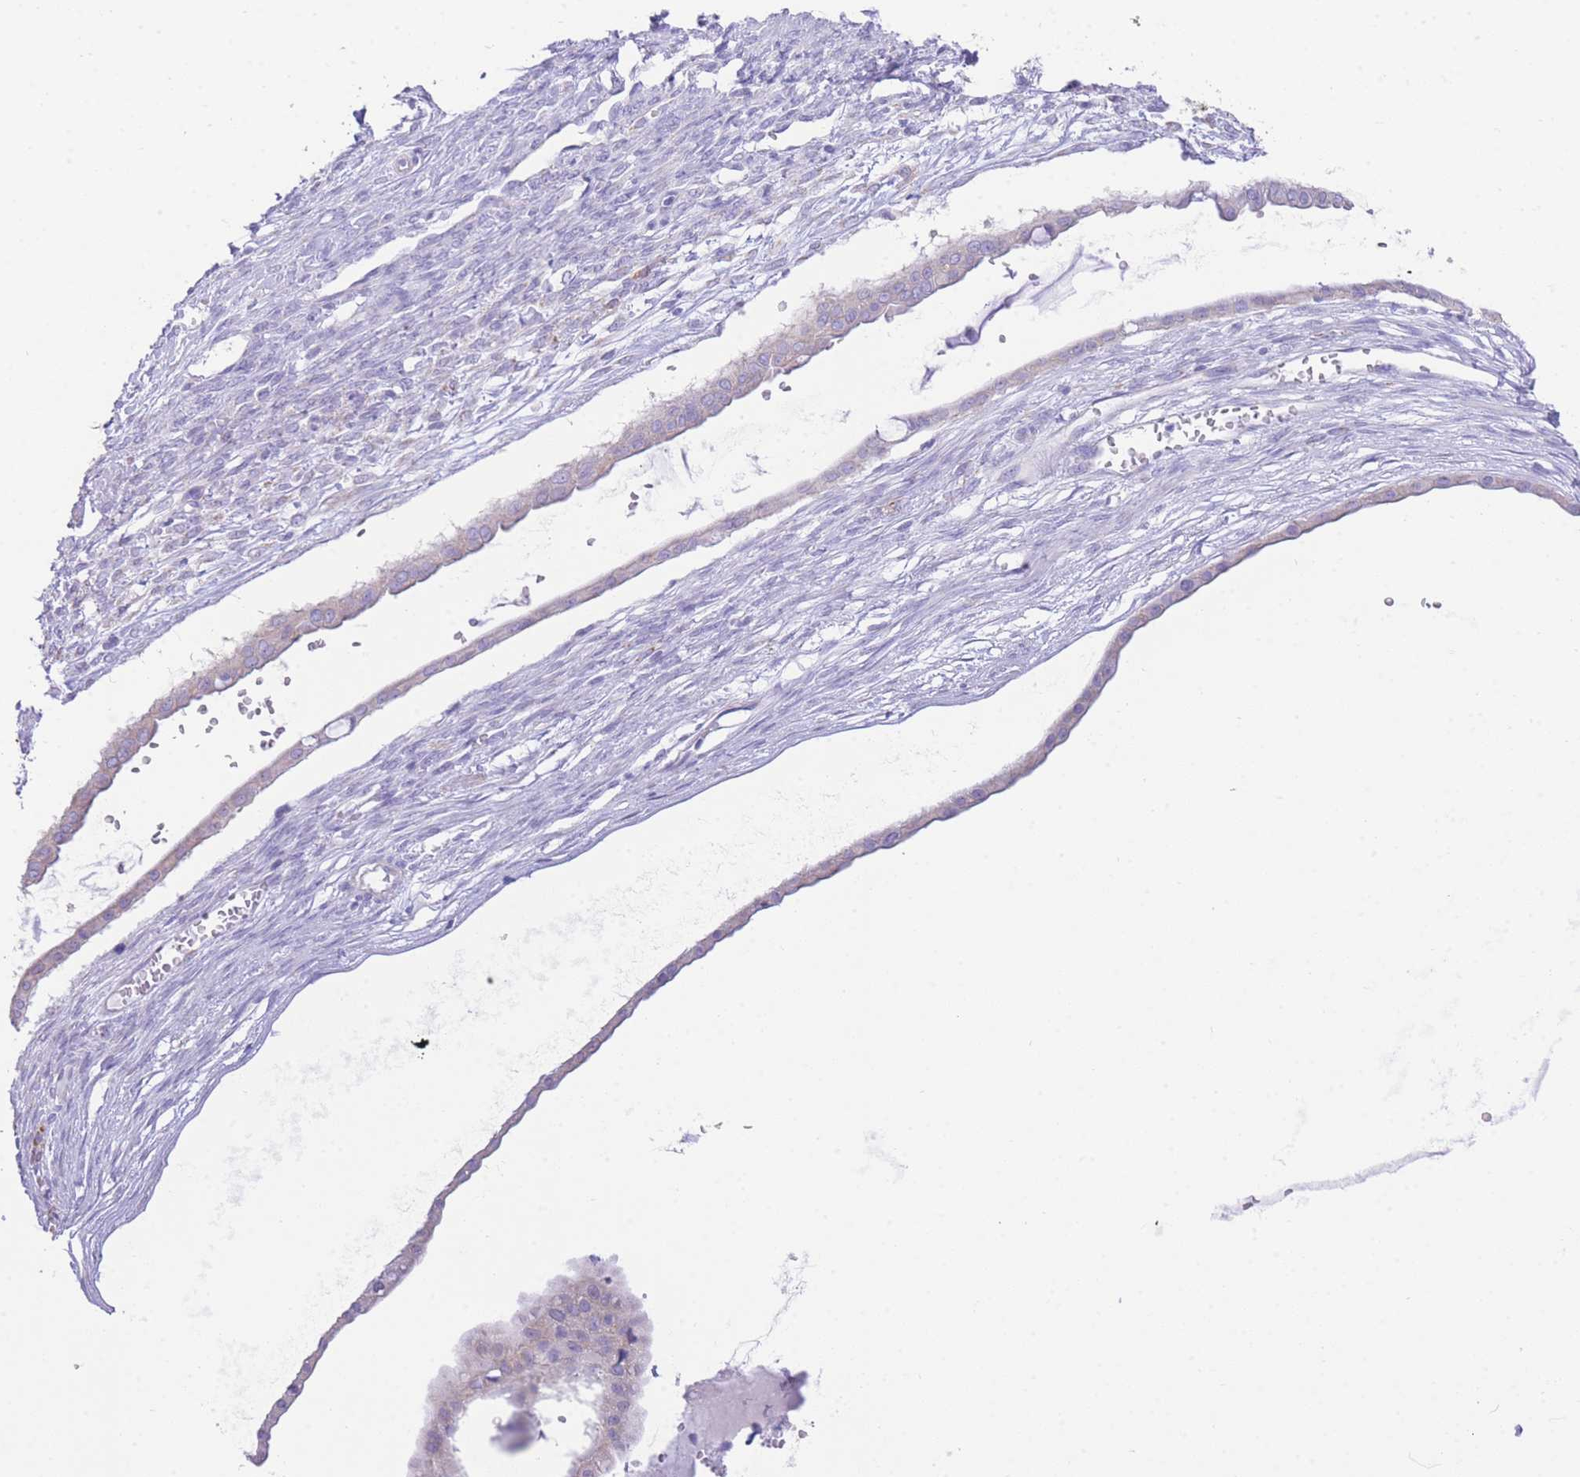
{"staining": {"intensity": "negative", "quantity": "none", "location": "none"}, "tissue": "ovarian cancer", "cell_type": "Tumor cells", "image_type": "cancer", "snomed": [{"axis": "morphology", "description": "Cystadenocarcinoma, mucinous, NOS"}, {"axis": "topography", "description": "Ovary"}], "caption": "There is no significant expression in tumor cells of ovarian cancer (mucinous cystadenocarcinoma).", "gene": "ACSM4", "patient": {"sex": "female", "age": 73}}